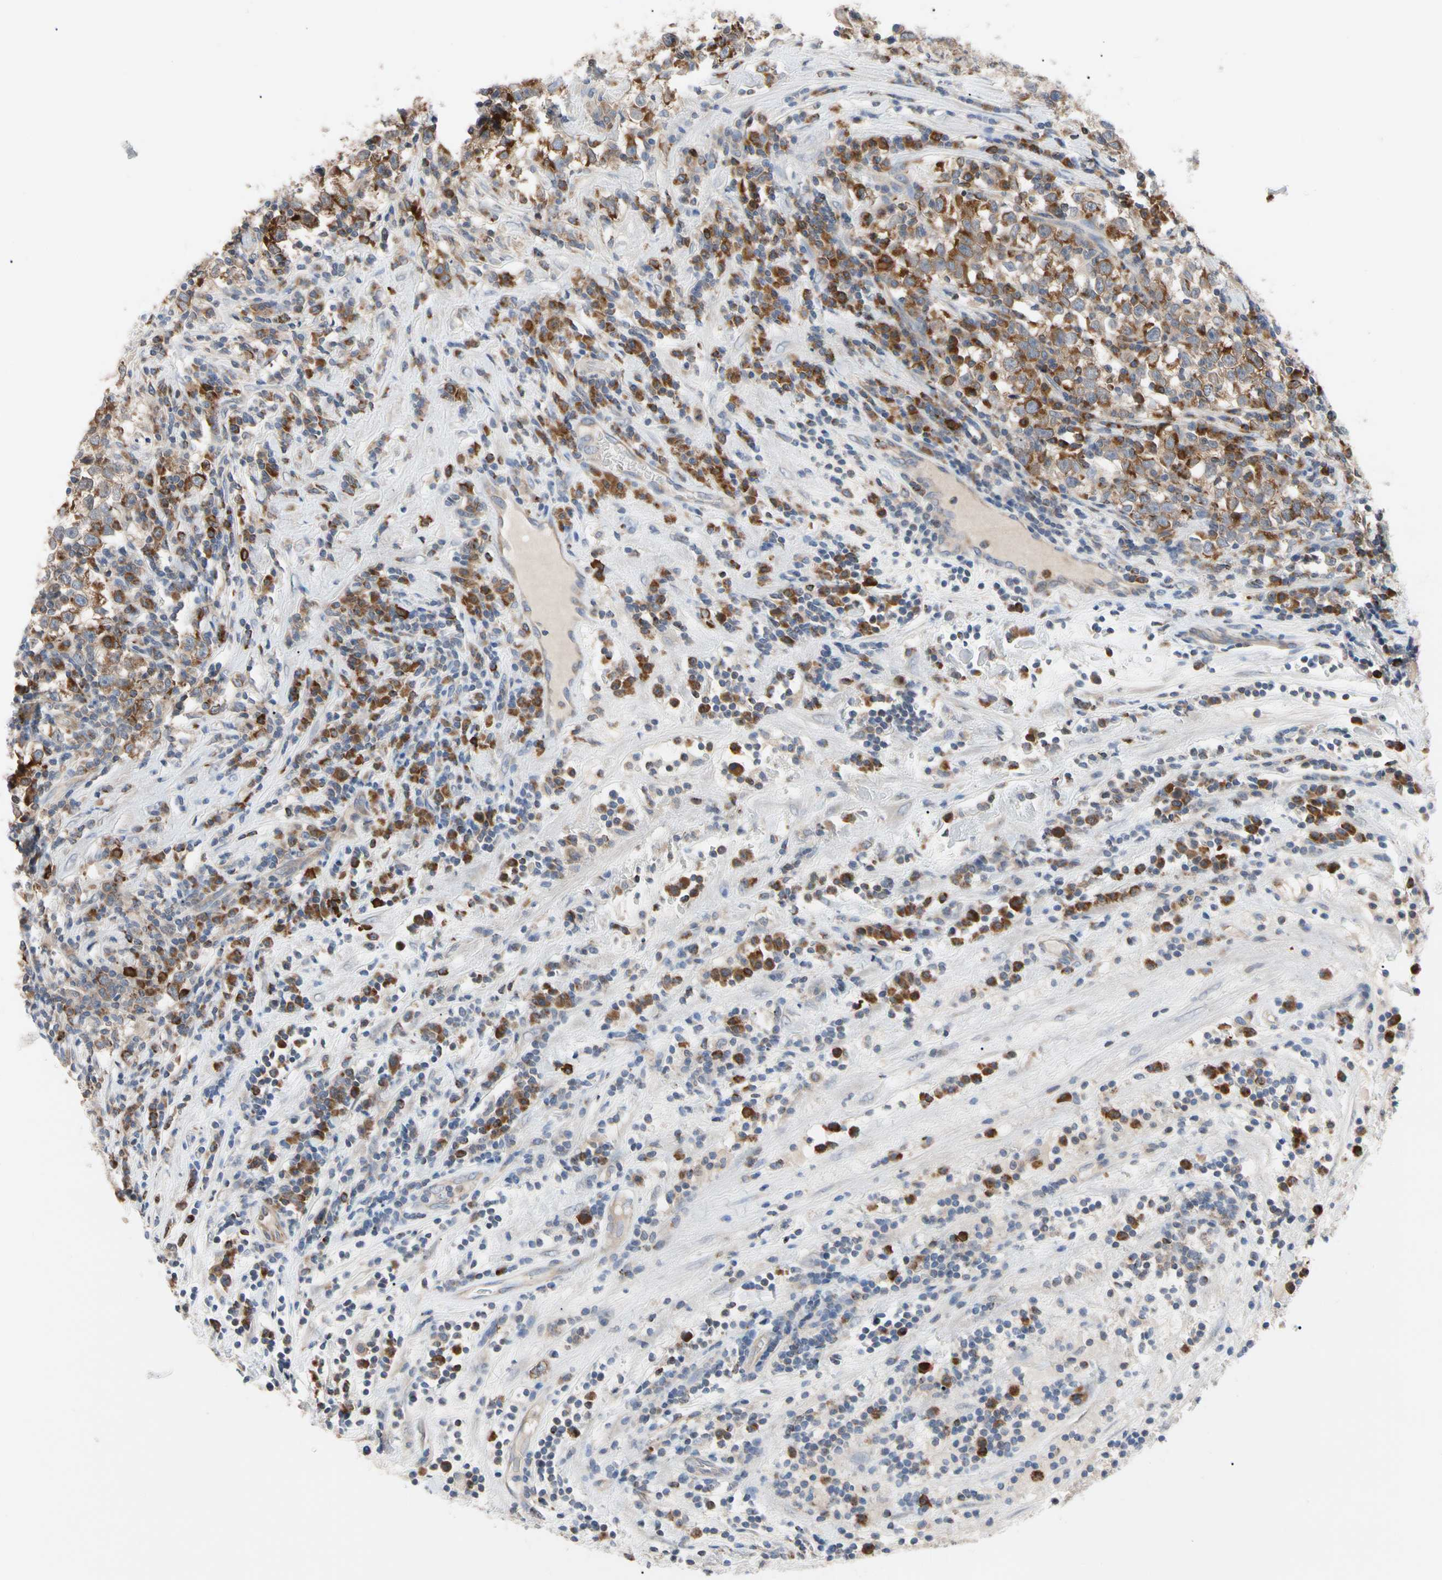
{"staining": {"intensity": "strong", "quantity": "25%-75%", "location": "cytoplasmic/membranous"}, "tissue": "testis cancer", "cell_type": "Tumor cells", "image_type": "cancer", "snomed": [{"axis": "morphology", "description": "Seminoma, NOS"}, {"axis": "topography", "description": "Testis"}], "caption": "Protein expression by immunohistochemistry displays strong cytoplasmic/membranous staining in approximately 25%-75% of tumor cells in testis cancer (seminoma).", "gene": "MCL1", "patient": {"sex": "male", "age": 43}}